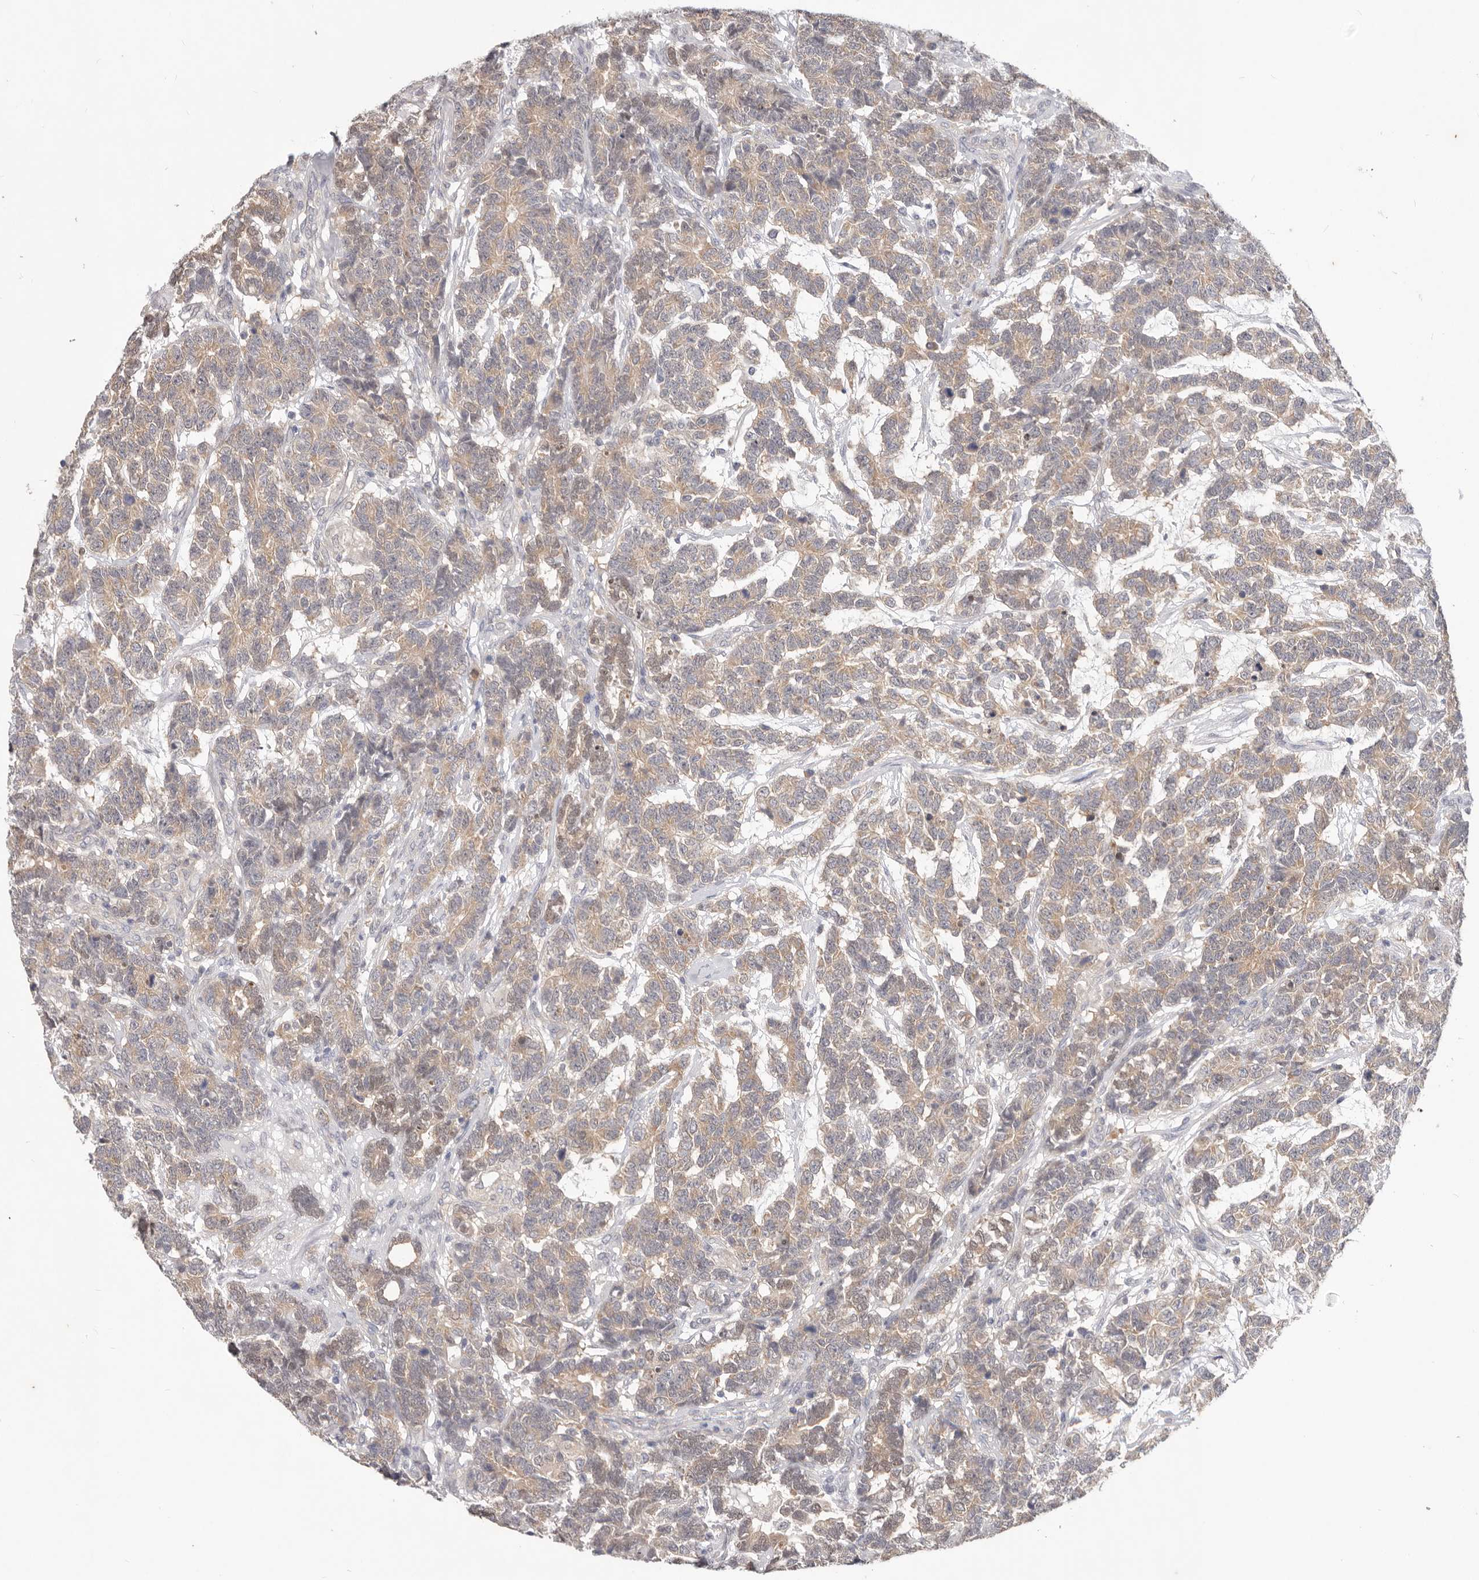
{"staining": {"intensity": "weak", "quantity": ">75%", "location": "cytoplasmic/membranous"}, "tissue": "testis cancer", "cell_type": "Tumor cells", "image_type": "cancer", "snomed": [{"axis": "morphology", "description": "Carcinoma, Embryonal, NOS"}, {"axis": "topography", "description": "Testis"}], "caption": "High-power microscopy captured an IHC photomicrograph of testis cancer (embryonal carcinoma), revealing weak cytoplasmic/membranous expression in approximately >75% of tumor cells.", "gene": "WDR77", "patient": {"sex": "male", "age": 26}}